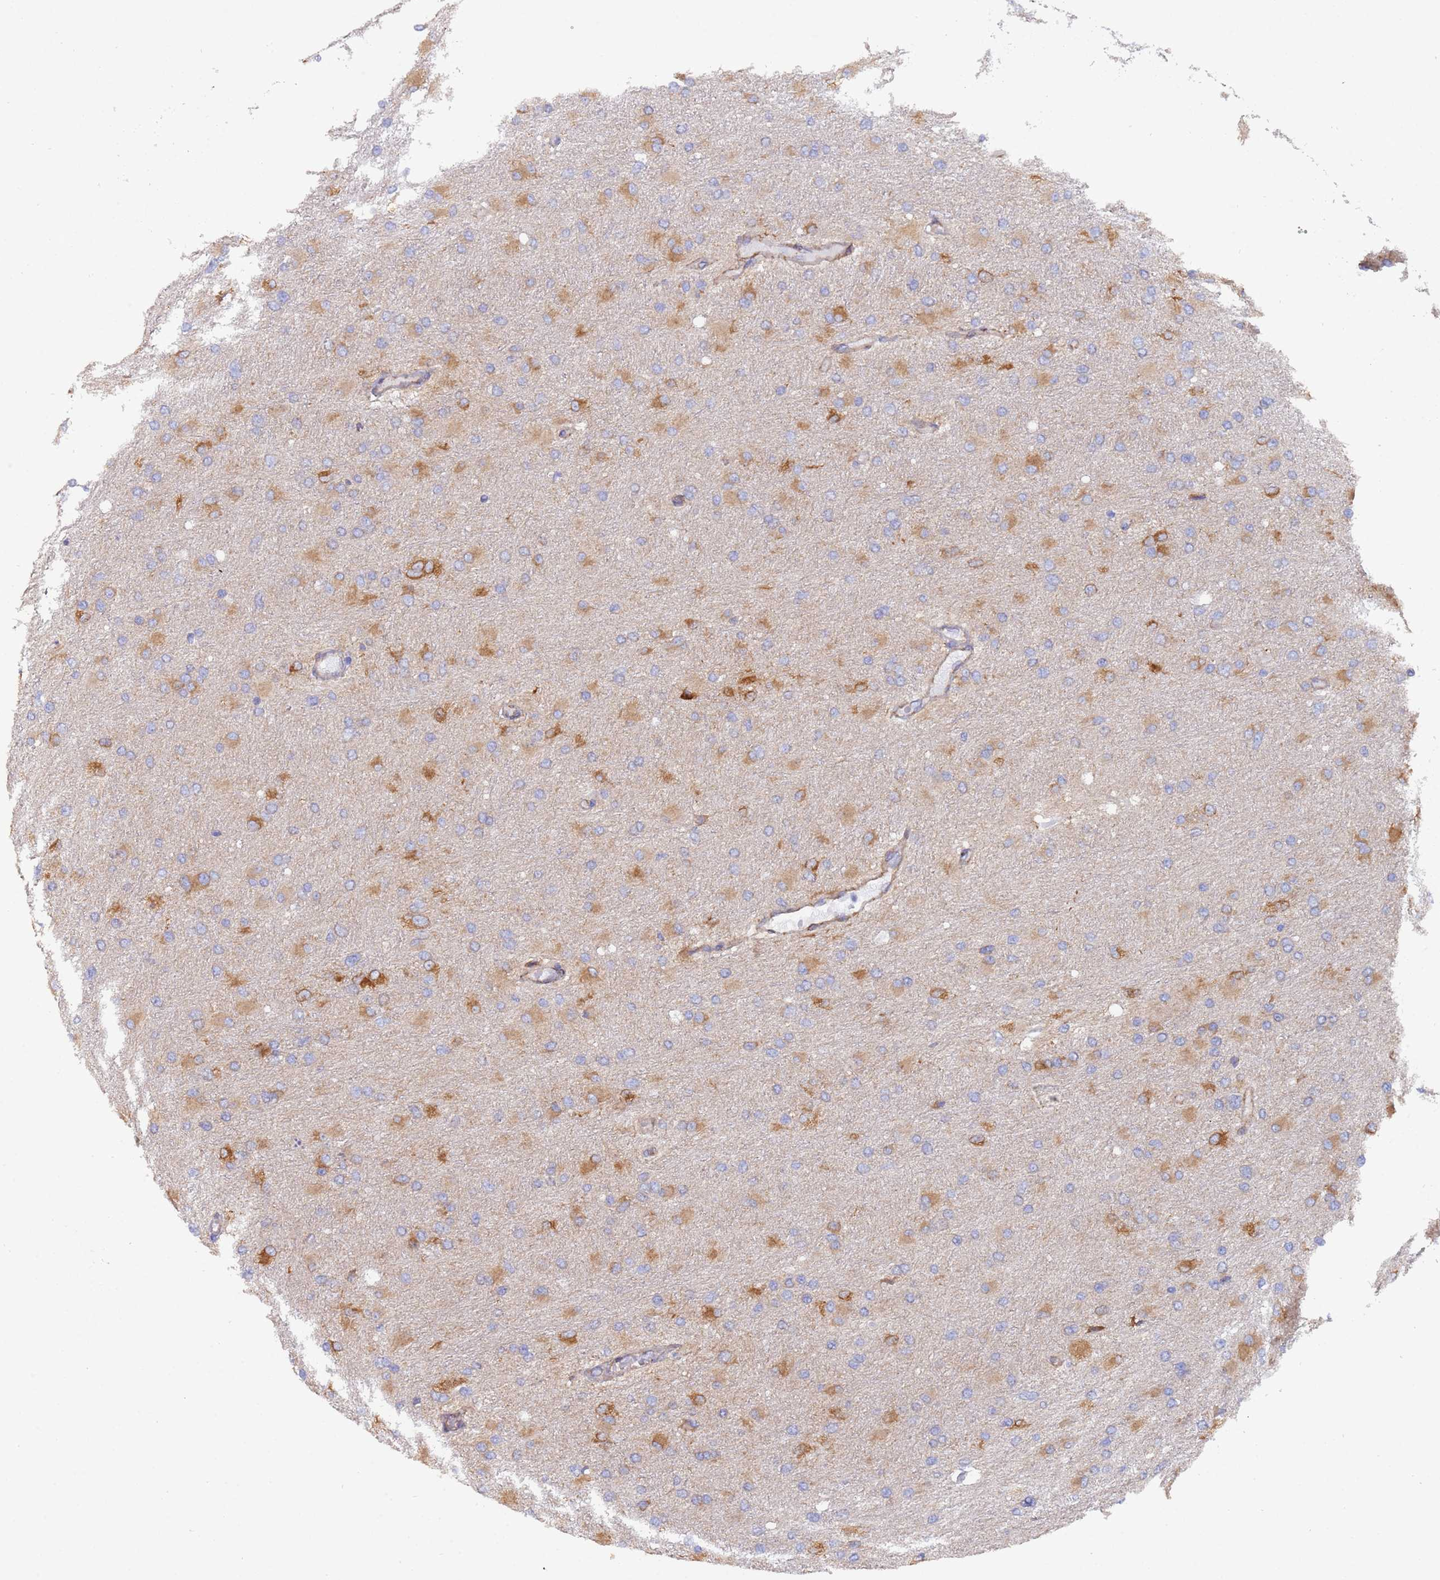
{"staining": {"intensity": "moderate", "quantity": "25%-75%", "location": "cytoplasmic/membranous"}, "tissue": "glioma", "cell_type": "Tumor cells", "image_type": "cancer", "snomed": [{"axis": "morphology", "description": "Glioma, malignant, High grade"}, {"axis": "topography", "description": "Cerebral cortex"}], "caption": "Moderate cytoplasmic/membranous staining is seen in about 25%-75% of tumor cells in malignant glioma (high-grade).", "gene": "ZNF844", "patient": {"sex": "female", "age": 36}}